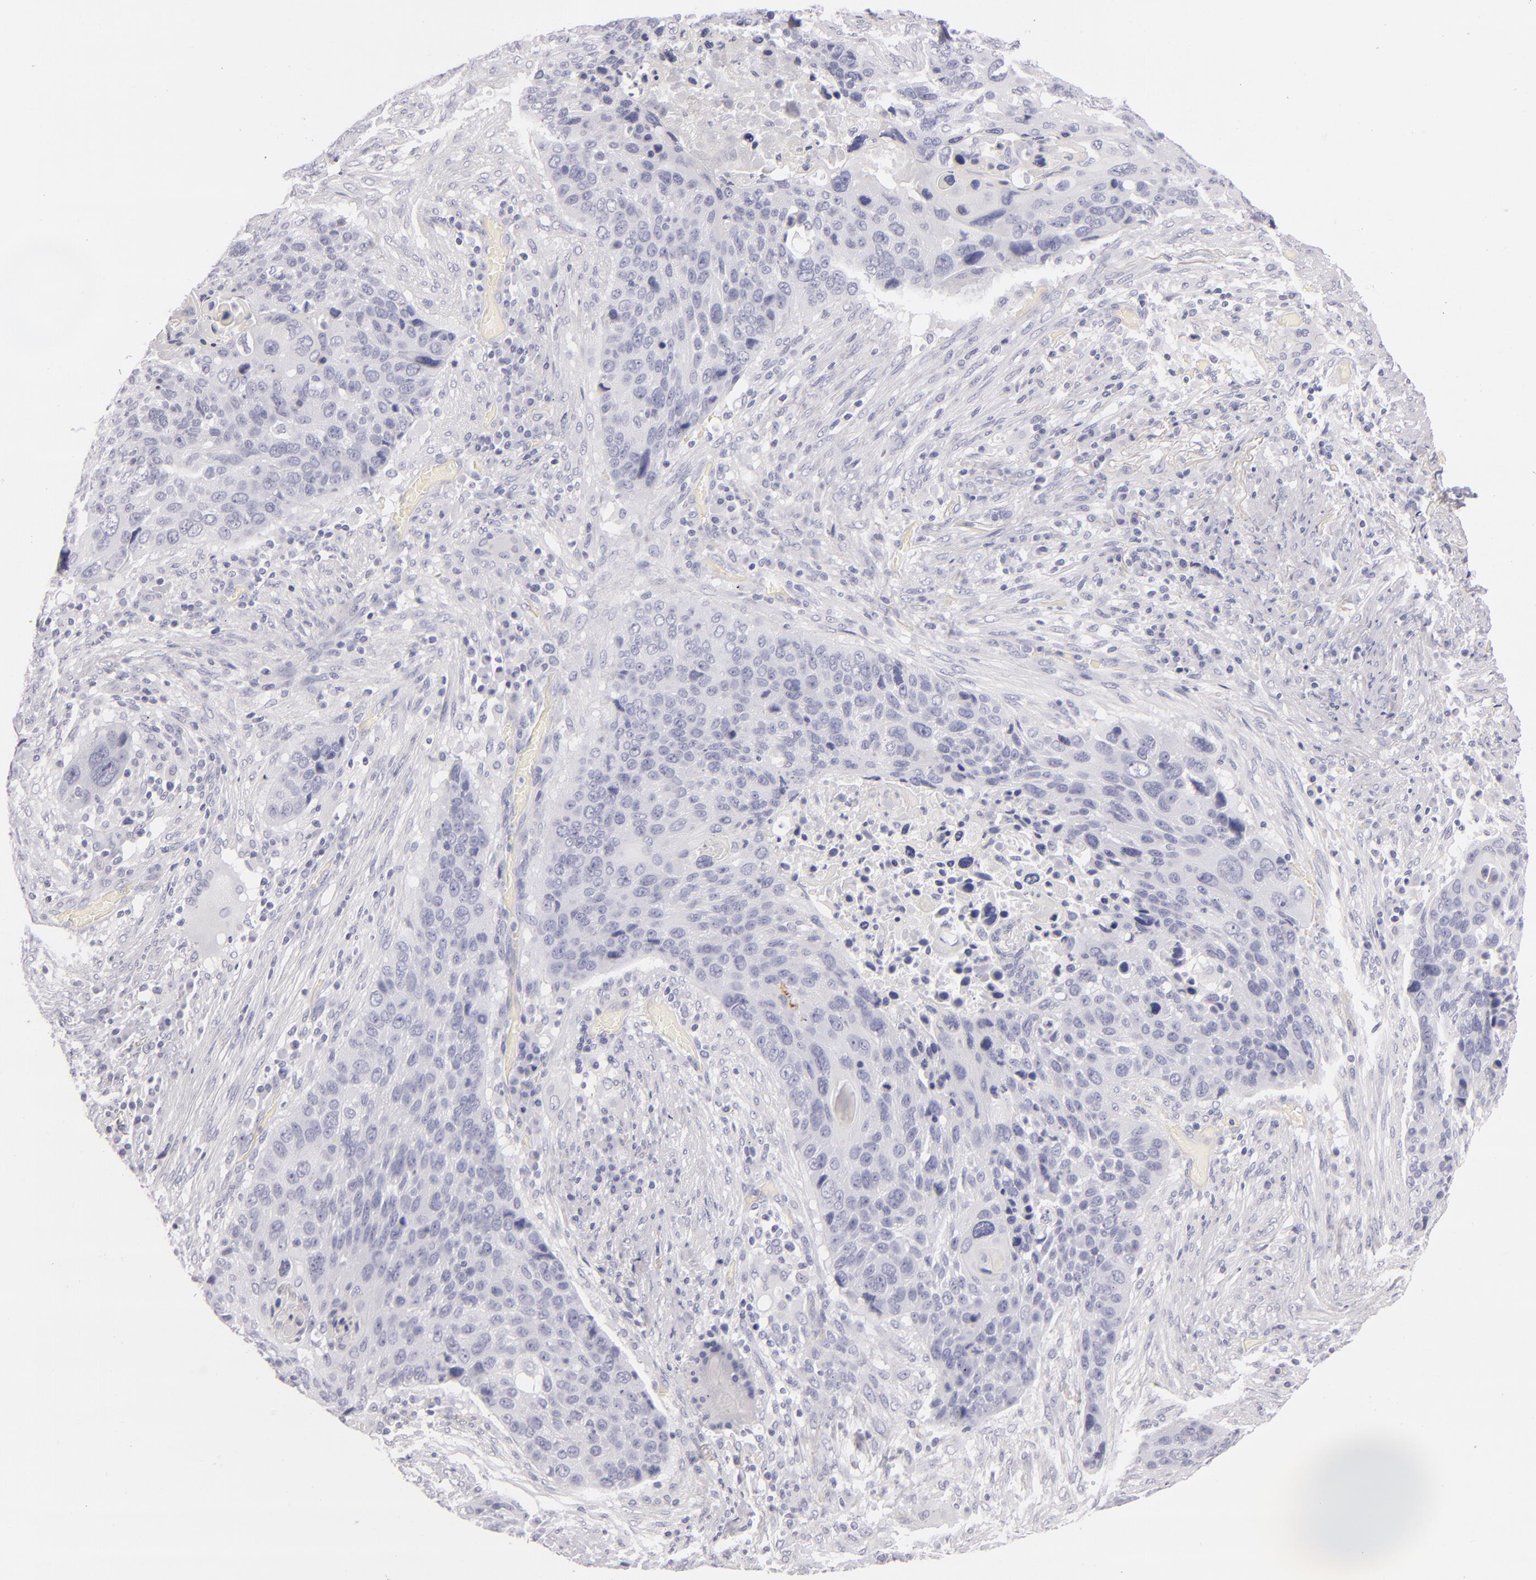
{"staining": {"intensity": "negative", "quantity": "none", "location": "none"}, "tissue": "lung cancer", "cell_type": "Tumor cells", "image_type": "cancer", "snomed": [{"axis": "morphology", "description": "Squamous cell carcinoma, NOS"}, {"axis": "topography", "description": "Lung"}], "caption": "IHC of lung cancer displays no staining in tumor cells.", "gene": "CD207", "patient": {"sex": "male", "age": 68}}